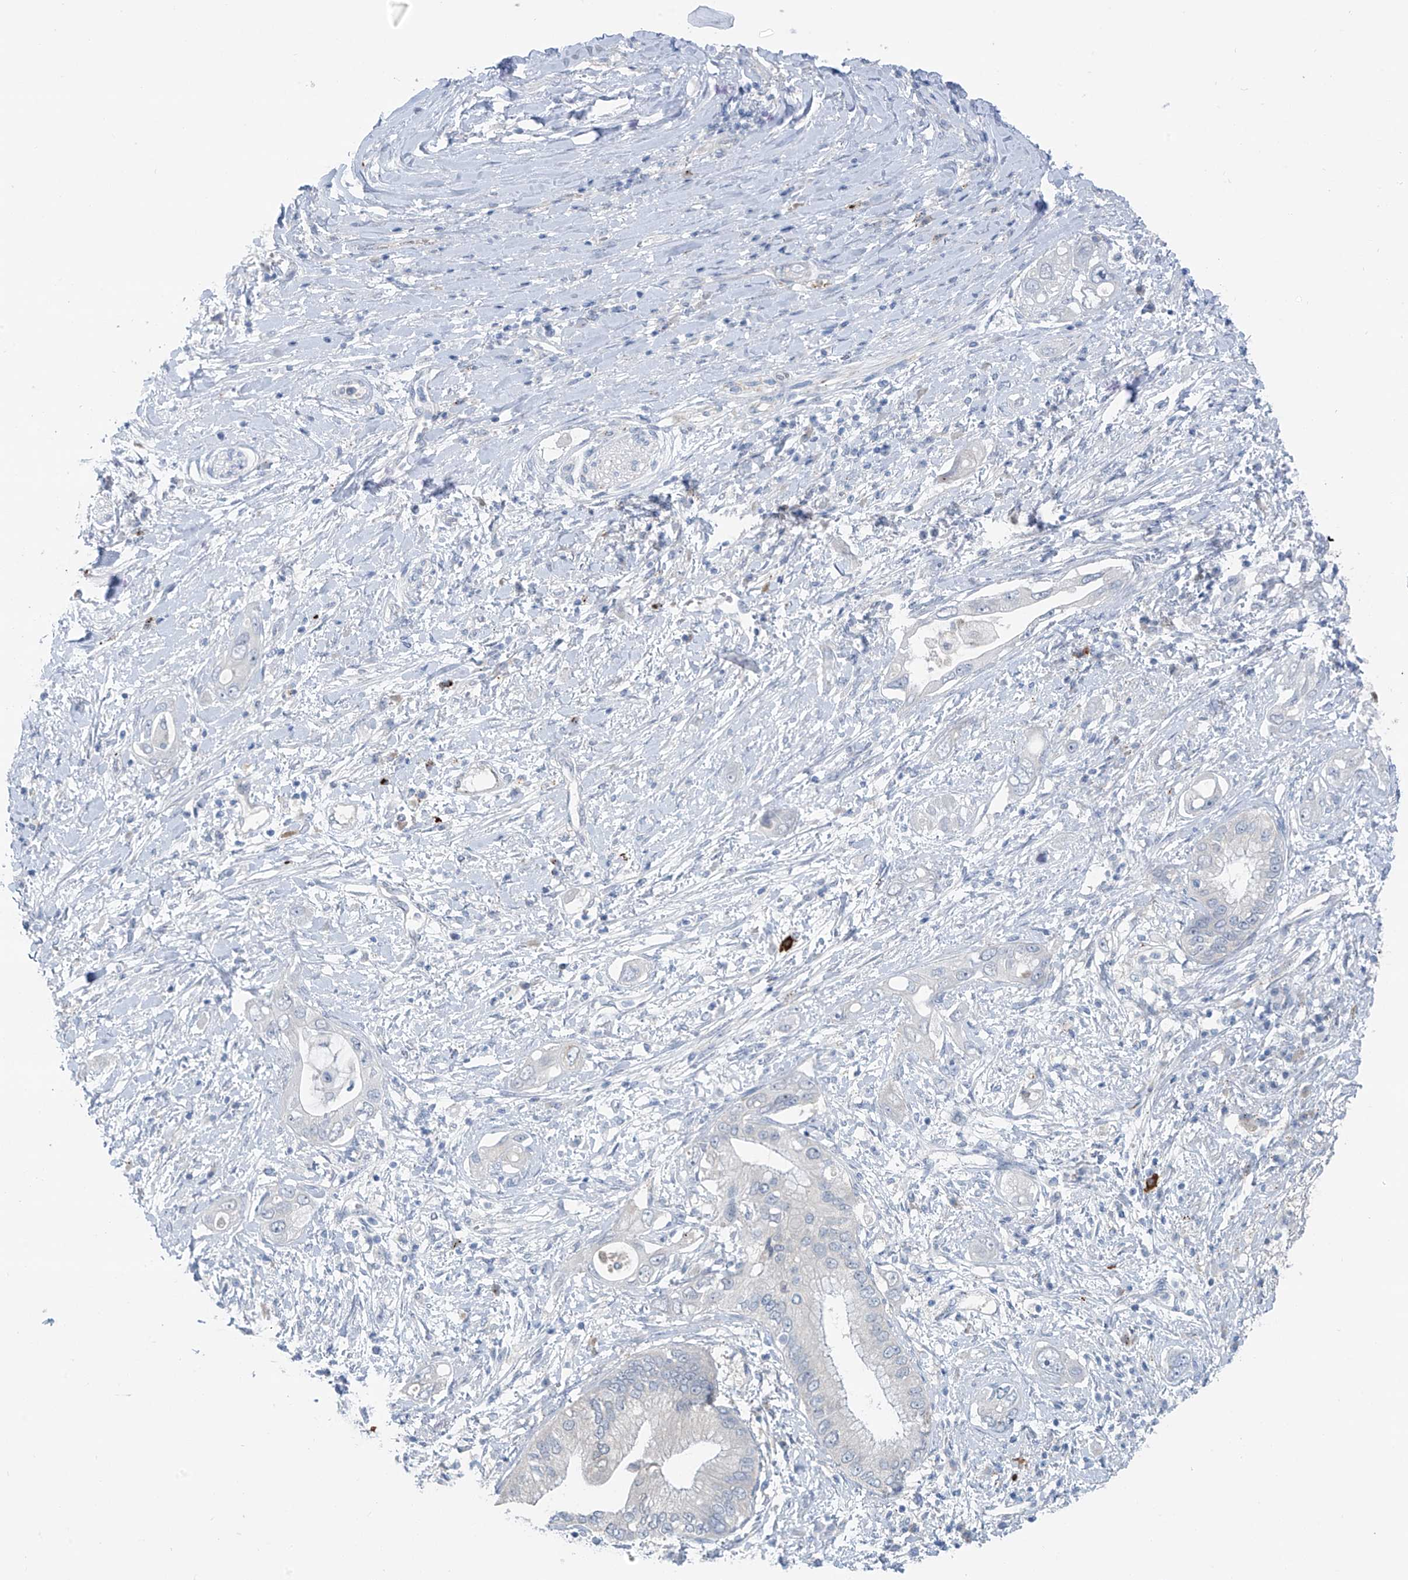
{"staining": {"intensity": "negative", "quantity": "none", "location": "none"}, "tissue": "pancreatic cancer", "cell_type": "Tumor cells", "image_type": "cancer", "snomed": [{"axis": "morphology", "description": "Inflammation, NOS"}, {"axis": "morphology", "description": "Adenocarcinoma, NOS"}, {"axis": "topography", "description": "Pancreas"}], "caption": "Immunohistochemistry (IHC) photomicrograph of adenocarcinoma (pancreatic) stained for a protein (brown), which demonstrates no staining in tumor cells.", "gene": "ZNF793", "patient": {"sex": "female", "age": 56}}